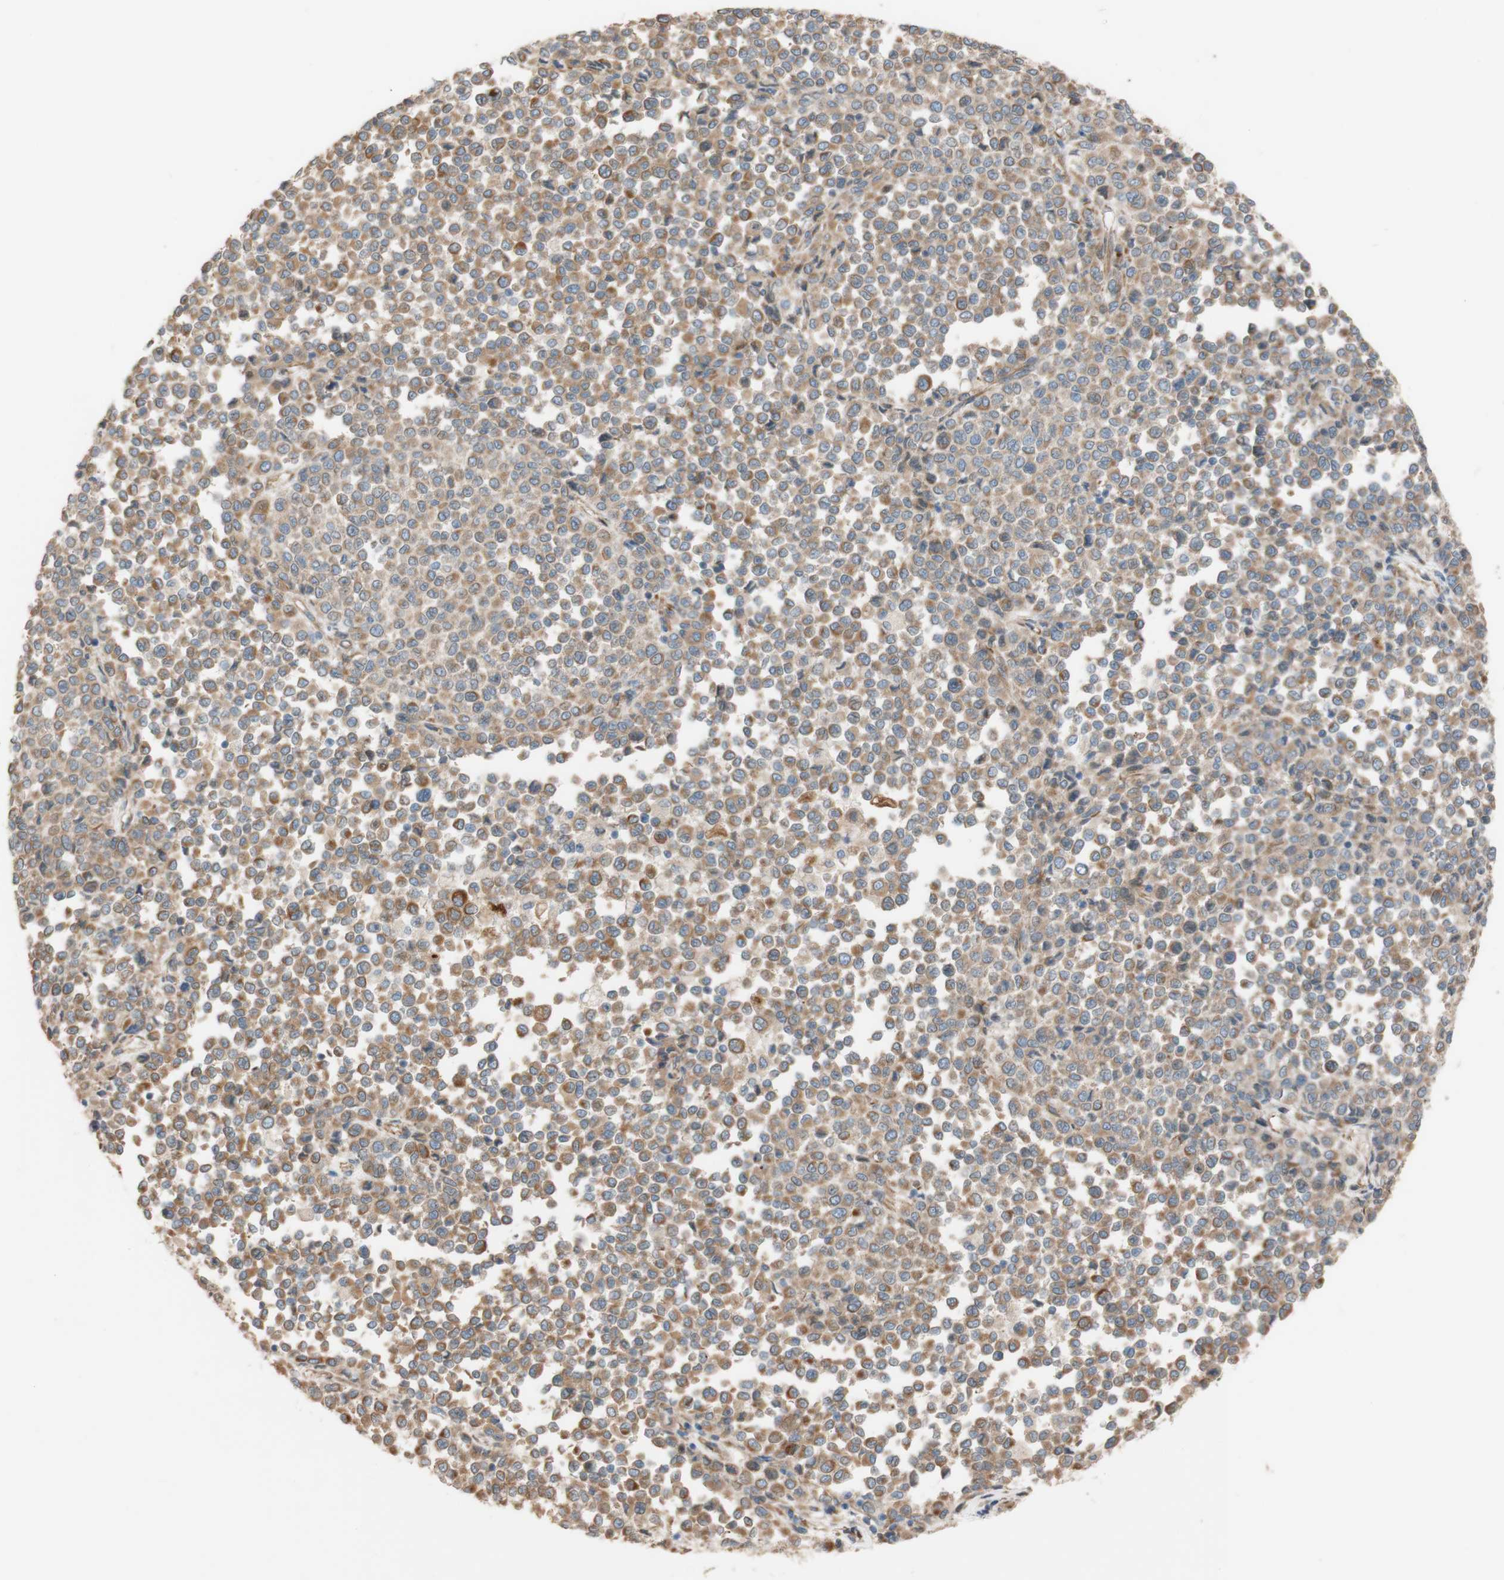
{"staining": {"intensity": "moderate", "quantity": ">75%", "location": "cytoplasmic/membranous"}, "tissue": "melanoma", "cell_type": "Tumor cells", "image_type": "cancer", "snomed": [{"axis": "morphology", "description": "Malignant melanoma, Metastatic site"}, {"axis": "topography", "description": "Pancreas"}], "caption": "About >75% of tumor cells in melanoma display moderate cytoplasmic/membranous protein expression as visualized by brown immunohistochemical staining.", "gene": "C1orf43", "patient": {"sex": "female", "age": 30}}